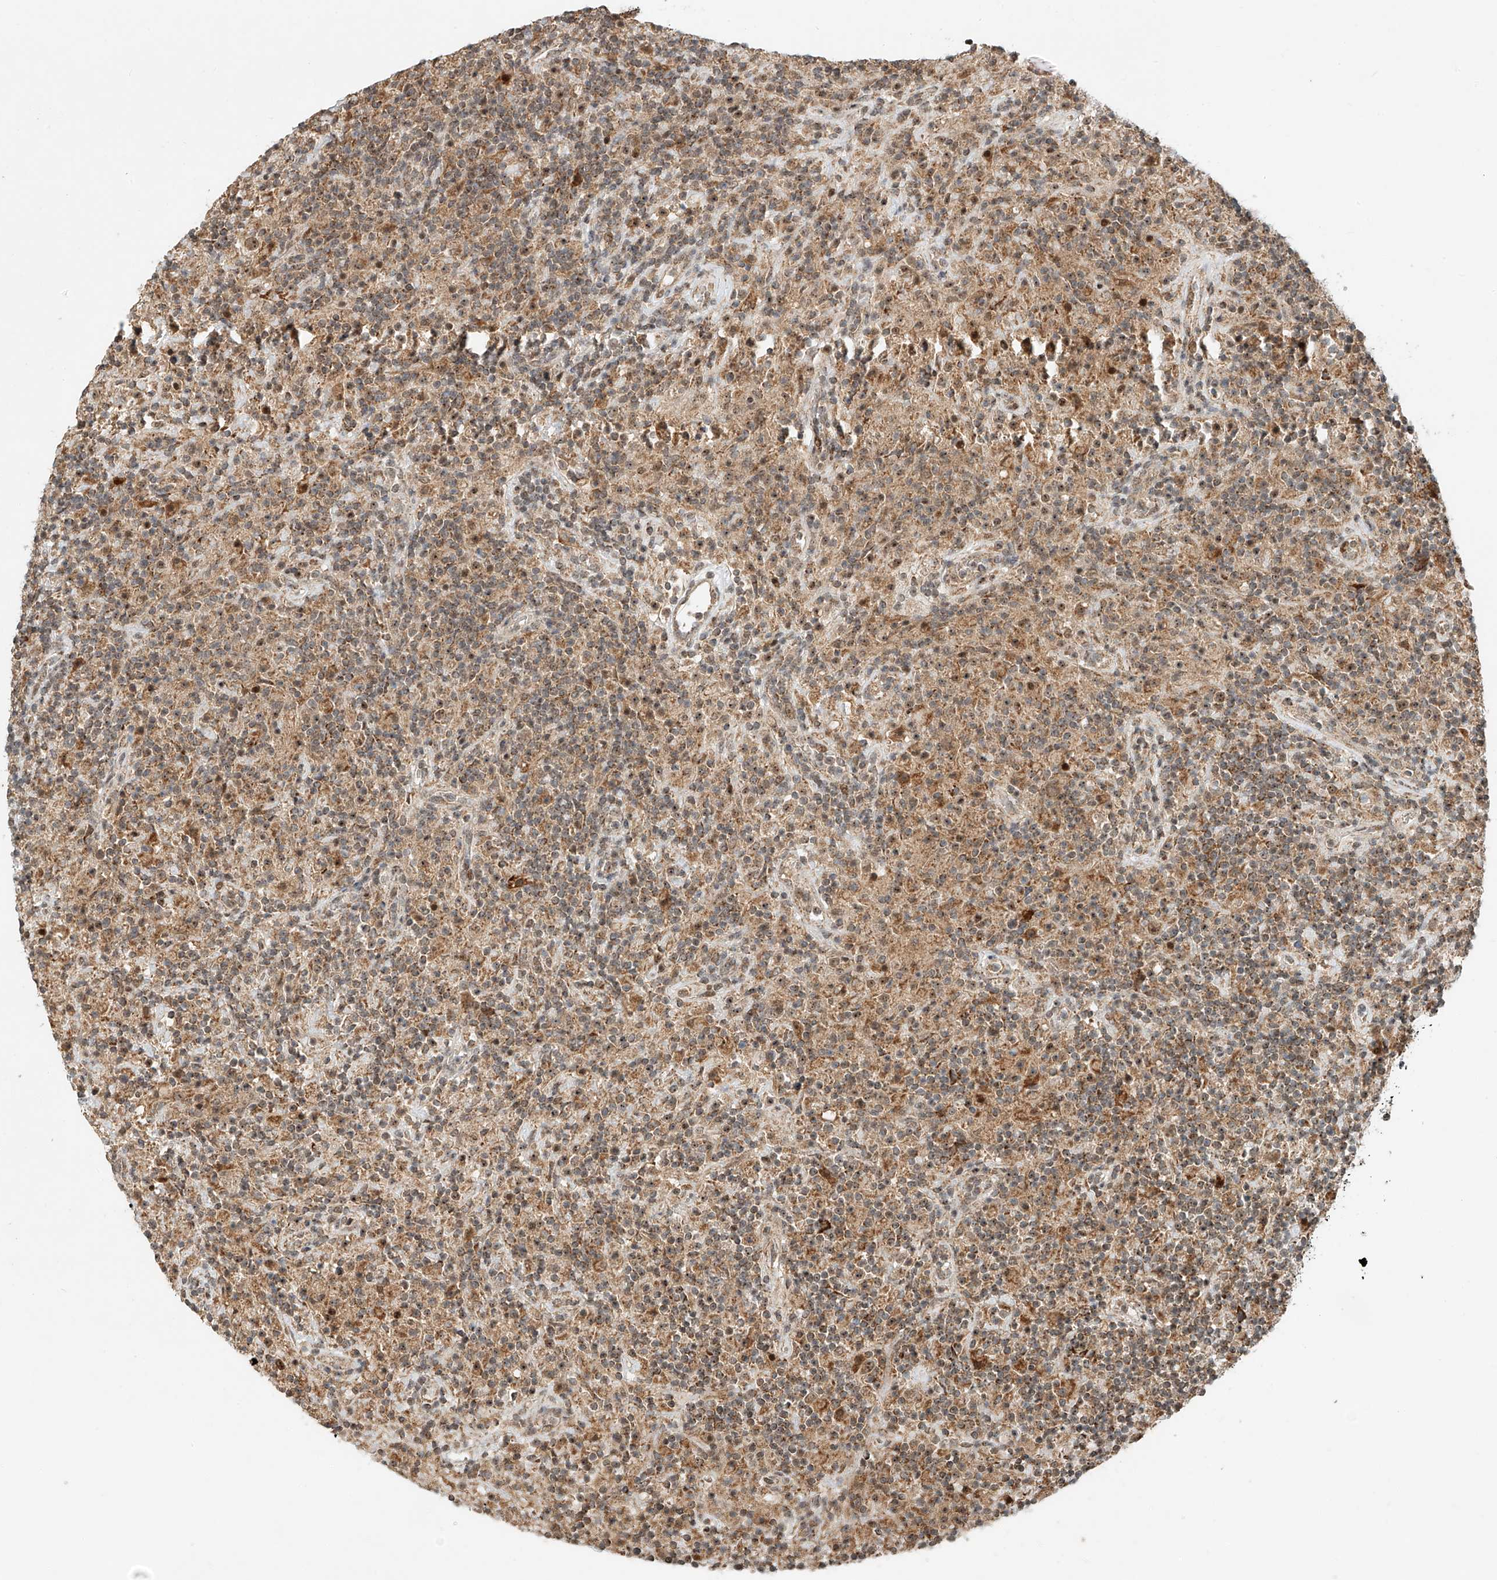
{"staining": {"intensity": "weak", "quantity": ">75%", "location": "cytoplasmic/membranous,nuclear"}, "tissue": "lymphoma", "cell_type": "Tumor cells", "image_type": "cancer", "snomed": [{"axis": "morphology", "description": "Hodgkin's disease, NOS"}, {"axis": "topography", "description": "Lymph node"}], "caption": "Immunohistochemical staining of lymphoma reveals low levels of weak cytoplasmic/membranous and nuclear protein staining in approximately >75% of tumor cells.", "gene": "SYTL3", "patient": {"sex": "male", "age": 70}}